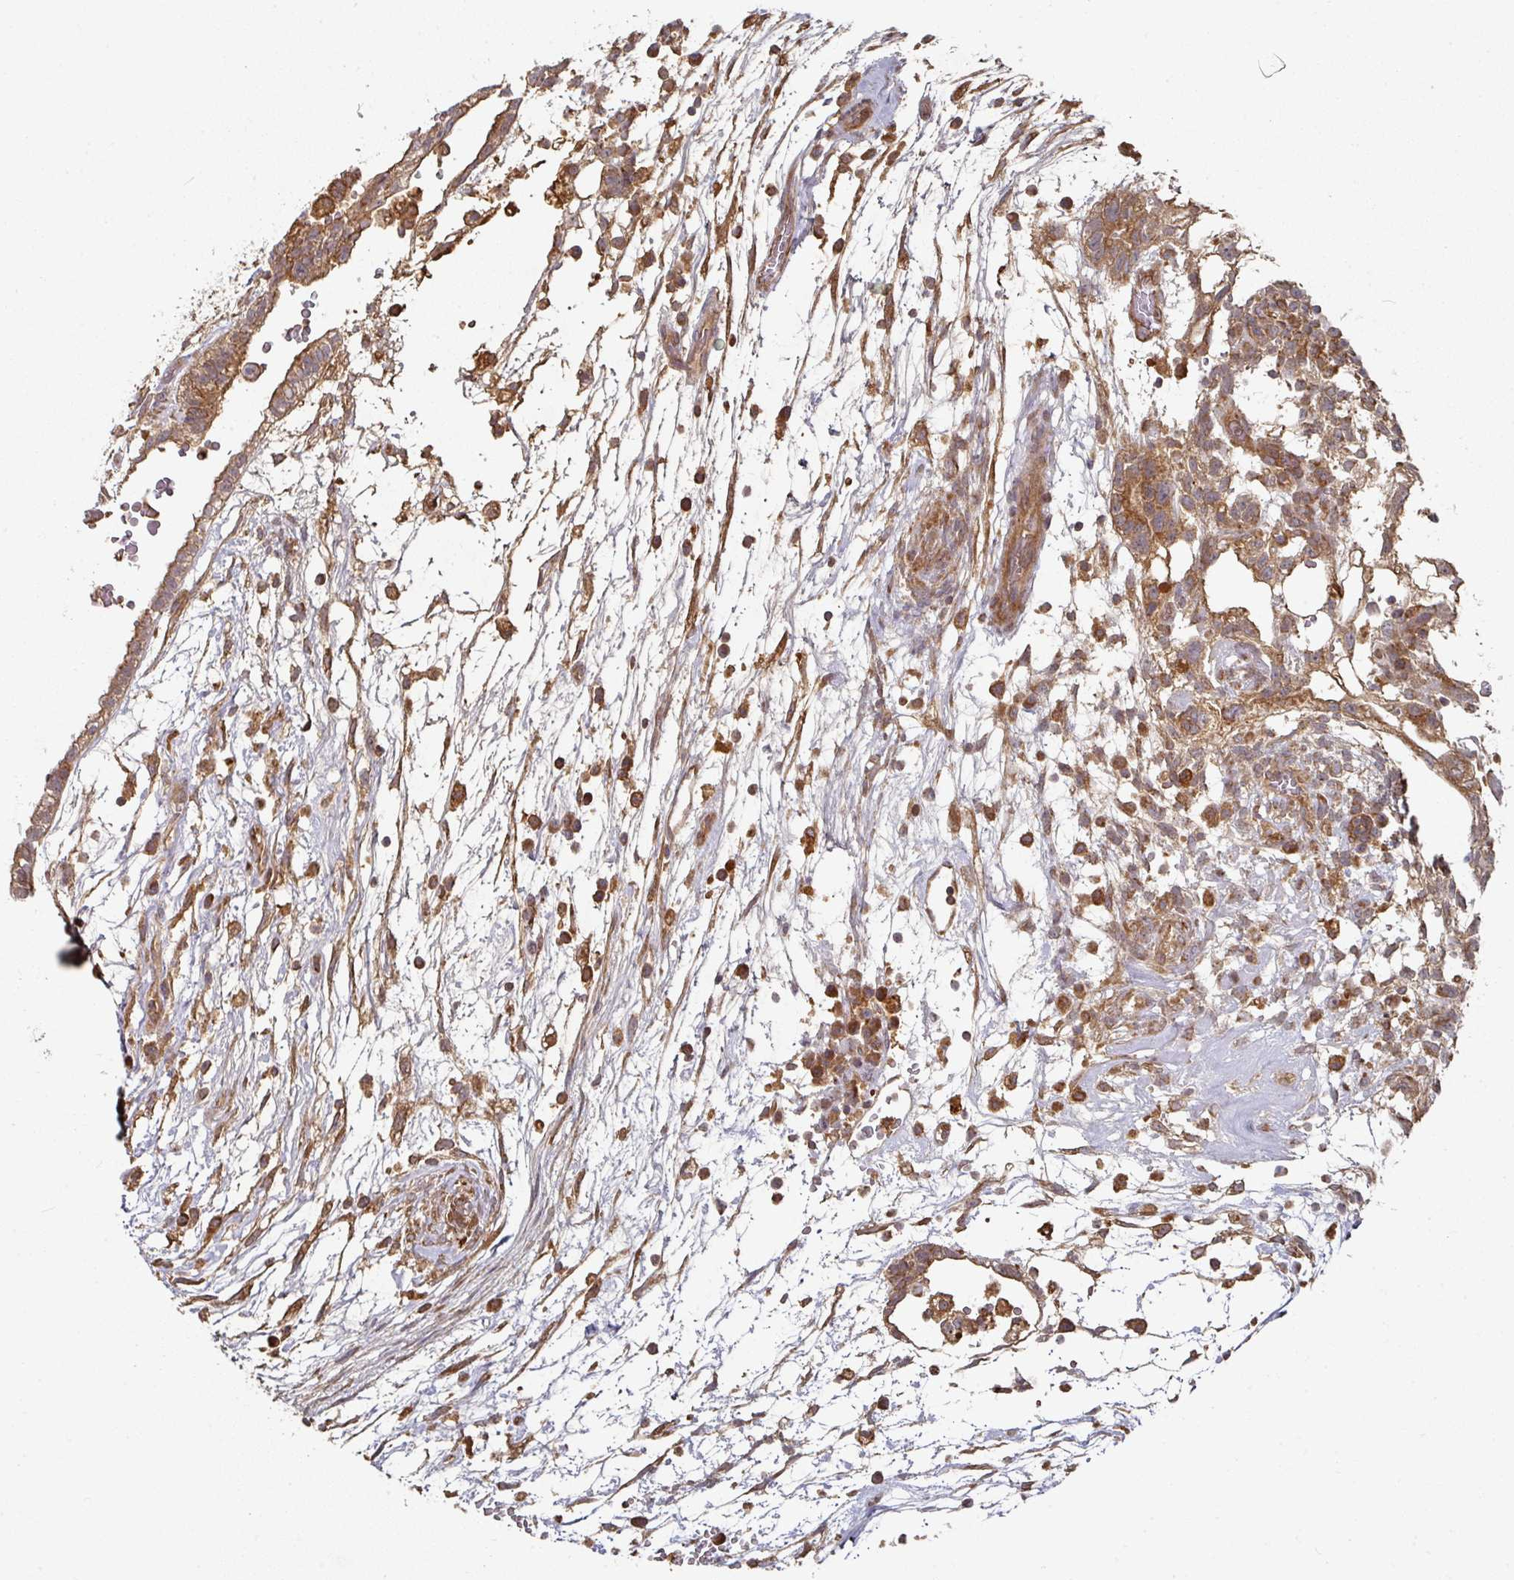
{"staining": {"intensity": "moderate", "quantity": ">75%", "location": "cytoplasmic/membranous"}, "tissue": "testis cancer", "cell_type": "Tumor cells", "image_type": "cancer", "snomed": [{"axis": "morphology", "description": "Carcinoma, Embryonal, NOS"}, {"axis": "topography", "description": "Testis"}], "caption": "Embryonal carcinoma (testis) stained with a brown dye displays moderate cytoplasmic/membranous positive expression in approximately >75% of tumor cells.", "gene": "CEP95", "patient": {"sex": "male", "age": 32}}